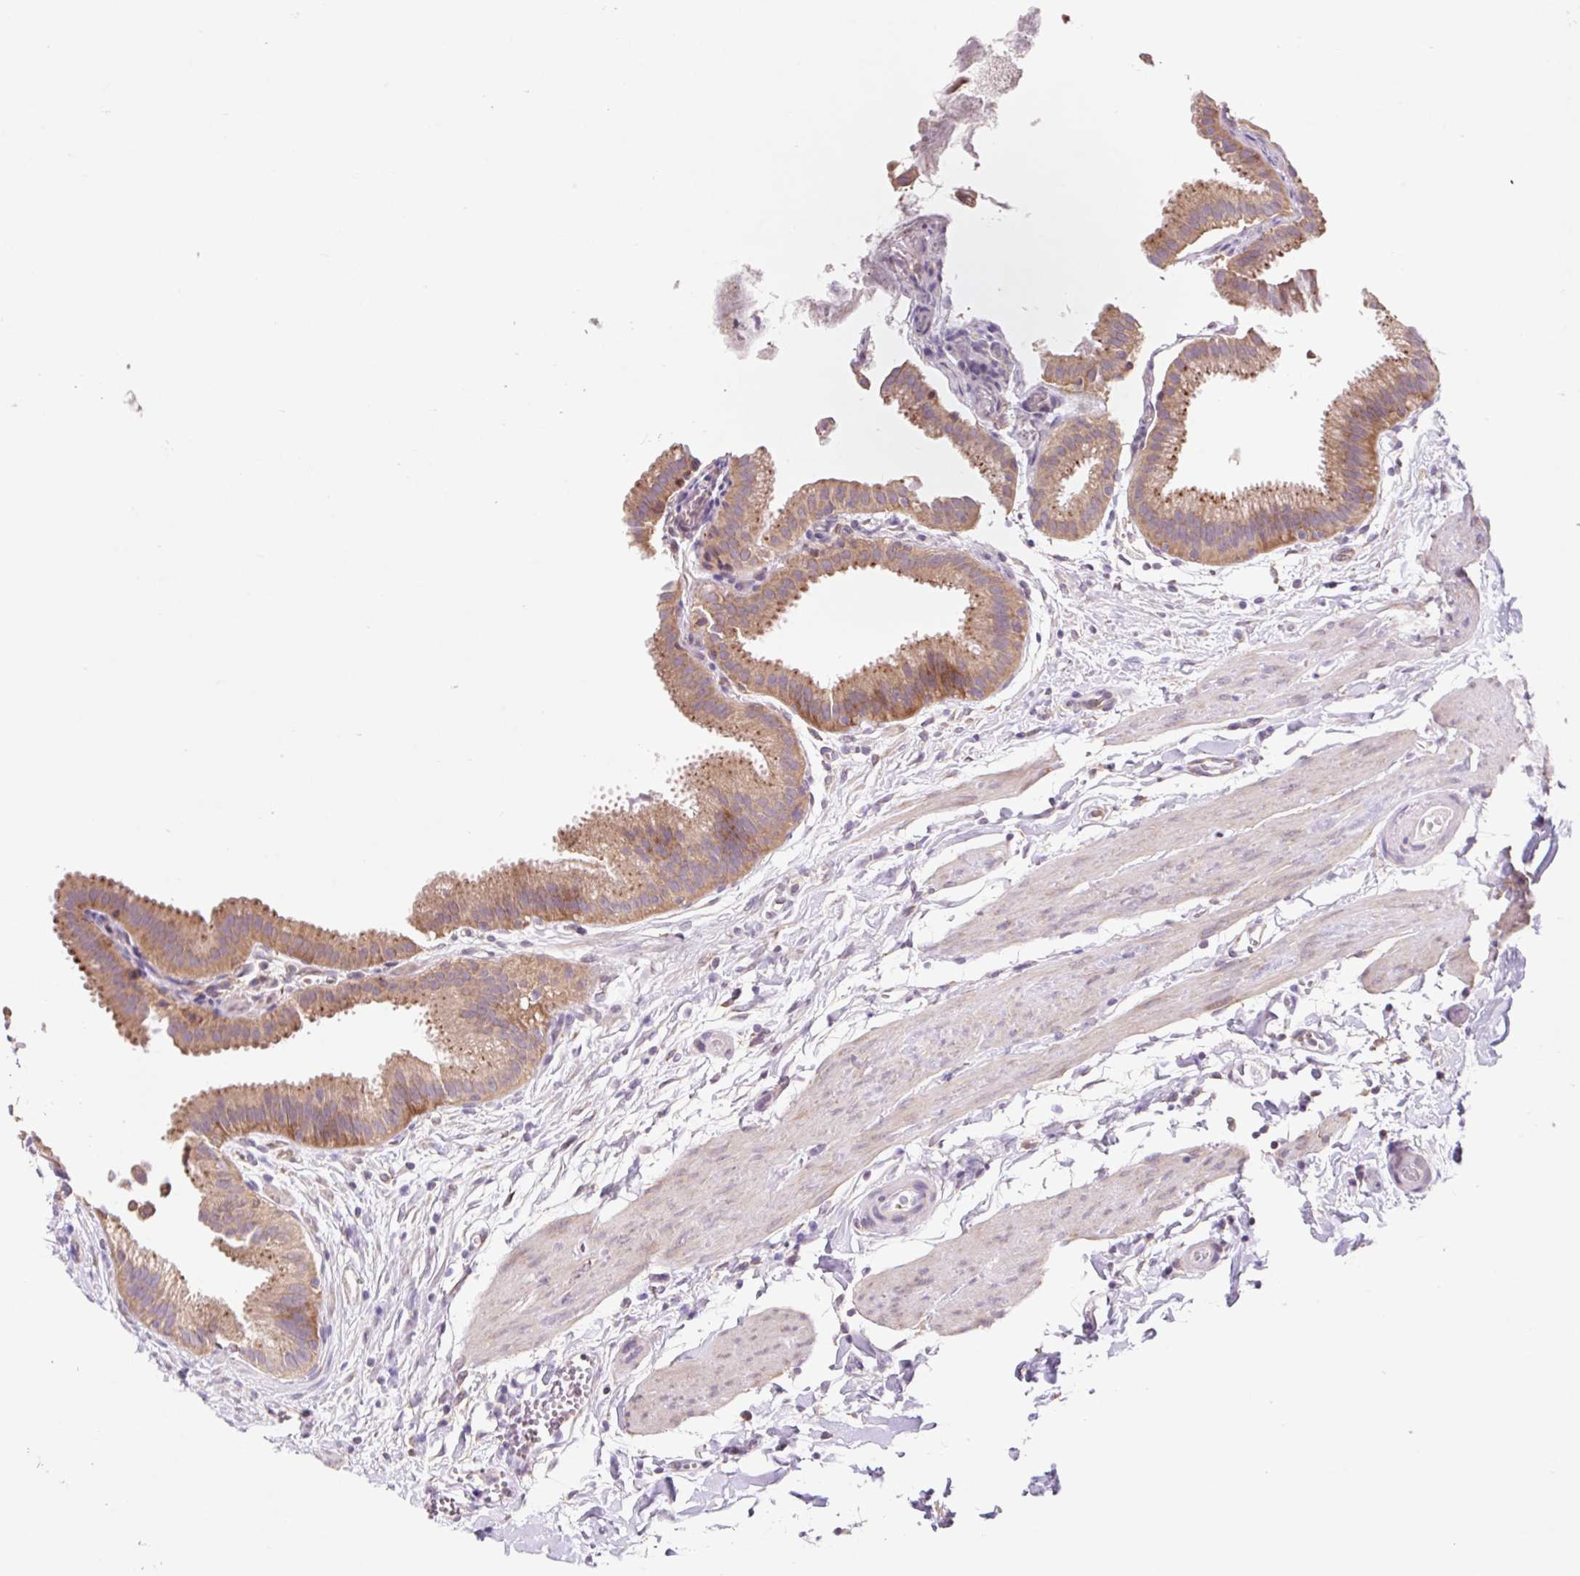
{"staining": {"intensity": "moderate", "quantity": ">75%", "location": "cytoplasmic/membranous"}, "tissue": "gallbladder", "cell_type": "Glandular cells", "image_type": "normal", "snomed": [{"axis": "morphology", "description": "Normal tissue, NOS"}, {"axis": "topography", "description": "Gallbladder"}], "caption": "This histopathology image displays IHC staining of benign gallbladder, with medium moderate cytoplasmic/membranous staining in approximately >75% of glandular cells.", "gene": "HFE", "patient": {"sex": "female", "age": 63}}